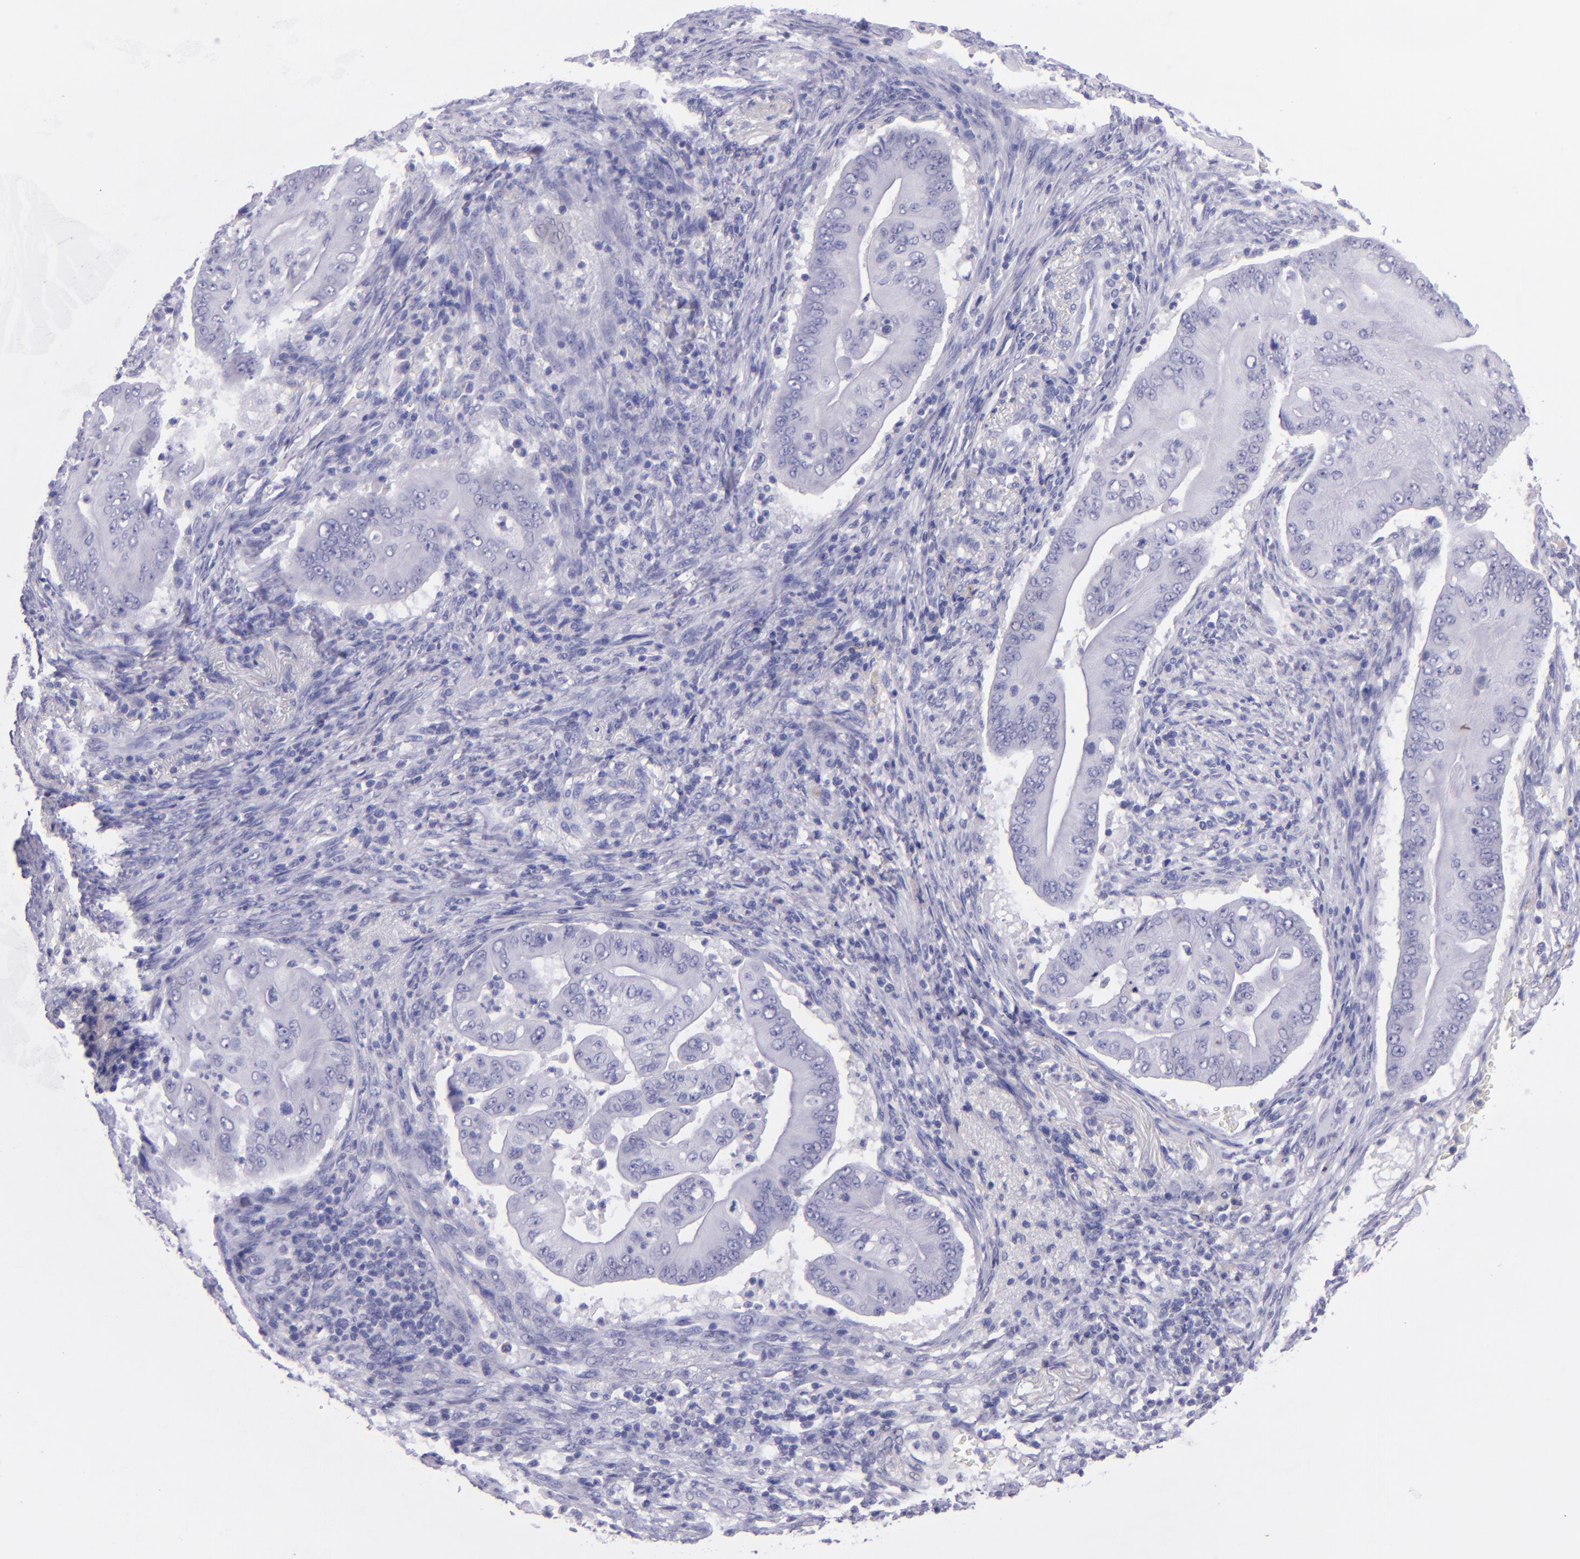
{"staining": {"intensity": "negative", "quantity": "none", "location": "none"}, "tissue": "pancreatic cancer", "cell_type": "Tumor cells", "image_type": "cancer", "snomed": [{"axis": "morphology", "description": "Adenocarcinoma, NOS"}, {"axis": "topography", "description": "Pancreas"}], "caption": "Pancreatic cancer (adenocarcinoma) was stained to show a protein in brown. There is no significant staining in tumor cells.", "gene": "TNNT3", "patient": {"sex": "male", "age": 62}}